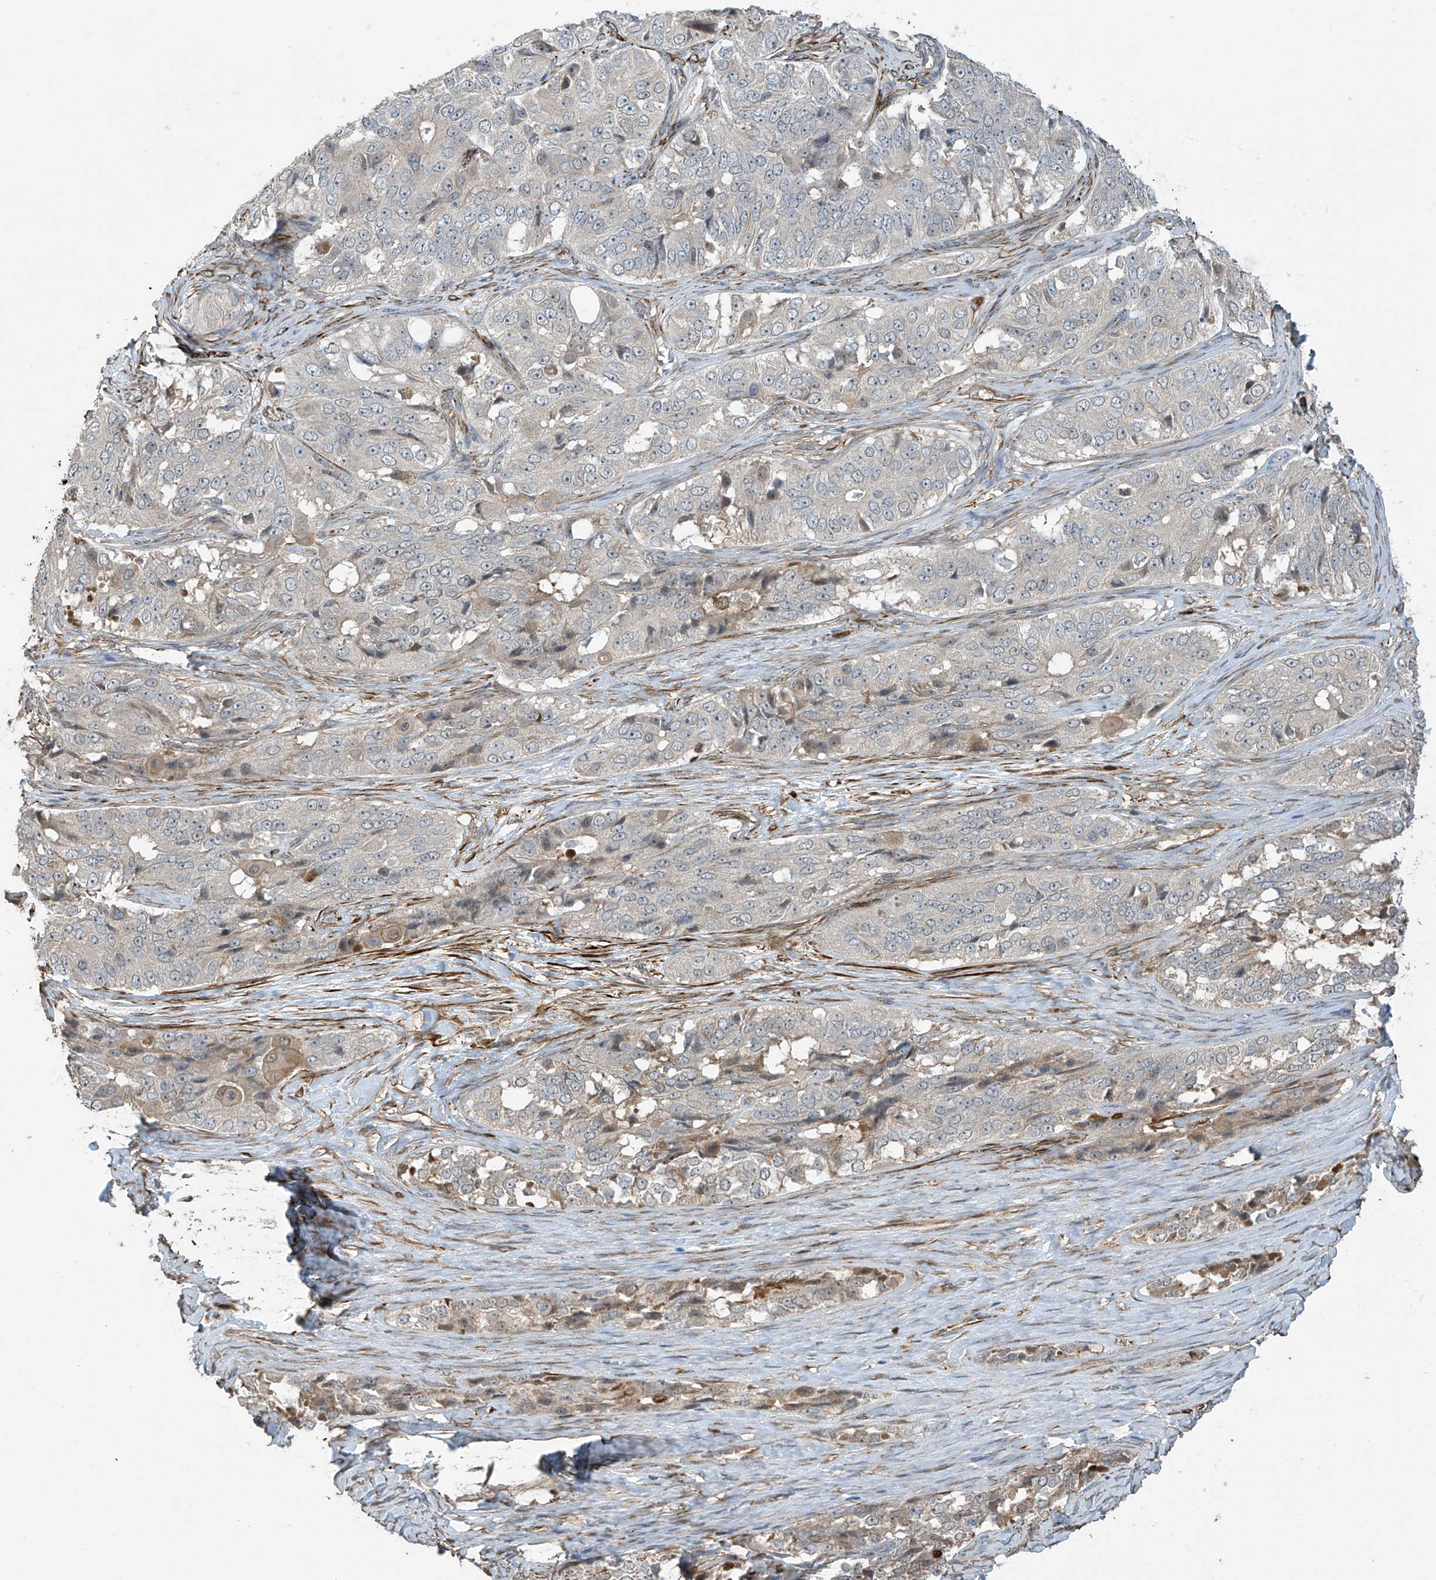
{"staining": {"intensity": "weak", "quantity": "<25%", "location": "cytoplasmic/membranous"}, "tissue": "ovarian cancer", "cell_type": "Tumor cells", "image_type": "cancer", "snomed": [{"axis": "morphology", "description": "Carcinoma, endometroid"}, {"axis": "topography", "description": "Ovary"}], "caption": "Immunohistochemistry (IHC) micrograph of human ovarian cancer stained for a protein (brown), which demonstrates no expression in tumor cells.", "gene": "SH3BGRL3", "patient": {"sex": "female", "age": 51}}